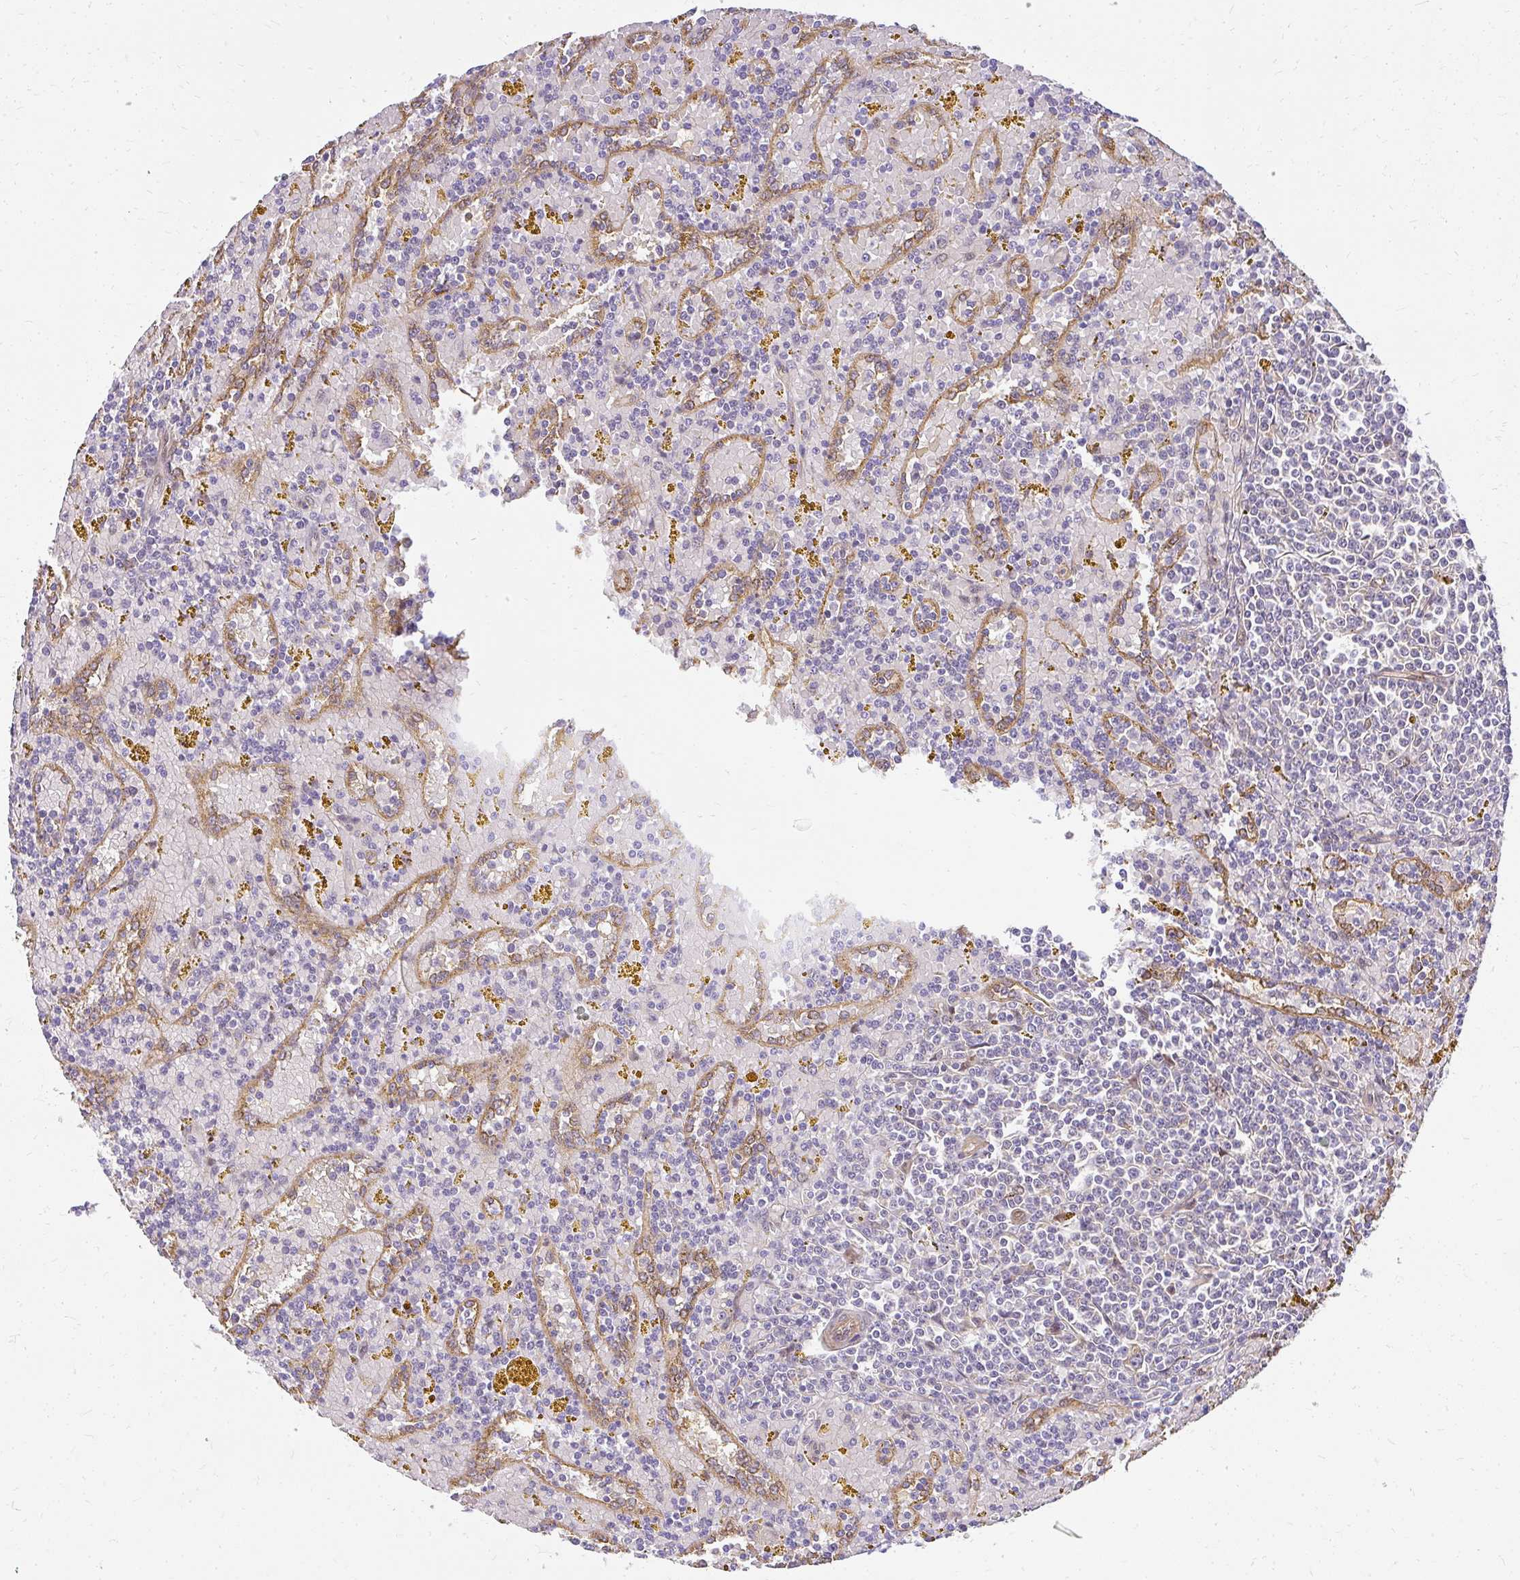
{"staining": {"intensity": "negative", "quantity": "none", "location": "none"}, "tissue": "lymphoma", "cell_type": "Tumor cells", "image_type": "cancer", "snomed": [{"axis": "morphology", "description": "Malignant lymphoma, non-Hodgkin's type, Low grade"}, {"axis": "topography", "description": "Spleen"}, {"axis": "topography", "description": "Lymph node"}], "caption": "High power microscopy image of an IHC histopathology image of lymphoma, revealing no significant staining in tumor cells.", "gene": "RSKR", "patient": {"sex": "female", "age": 66}}